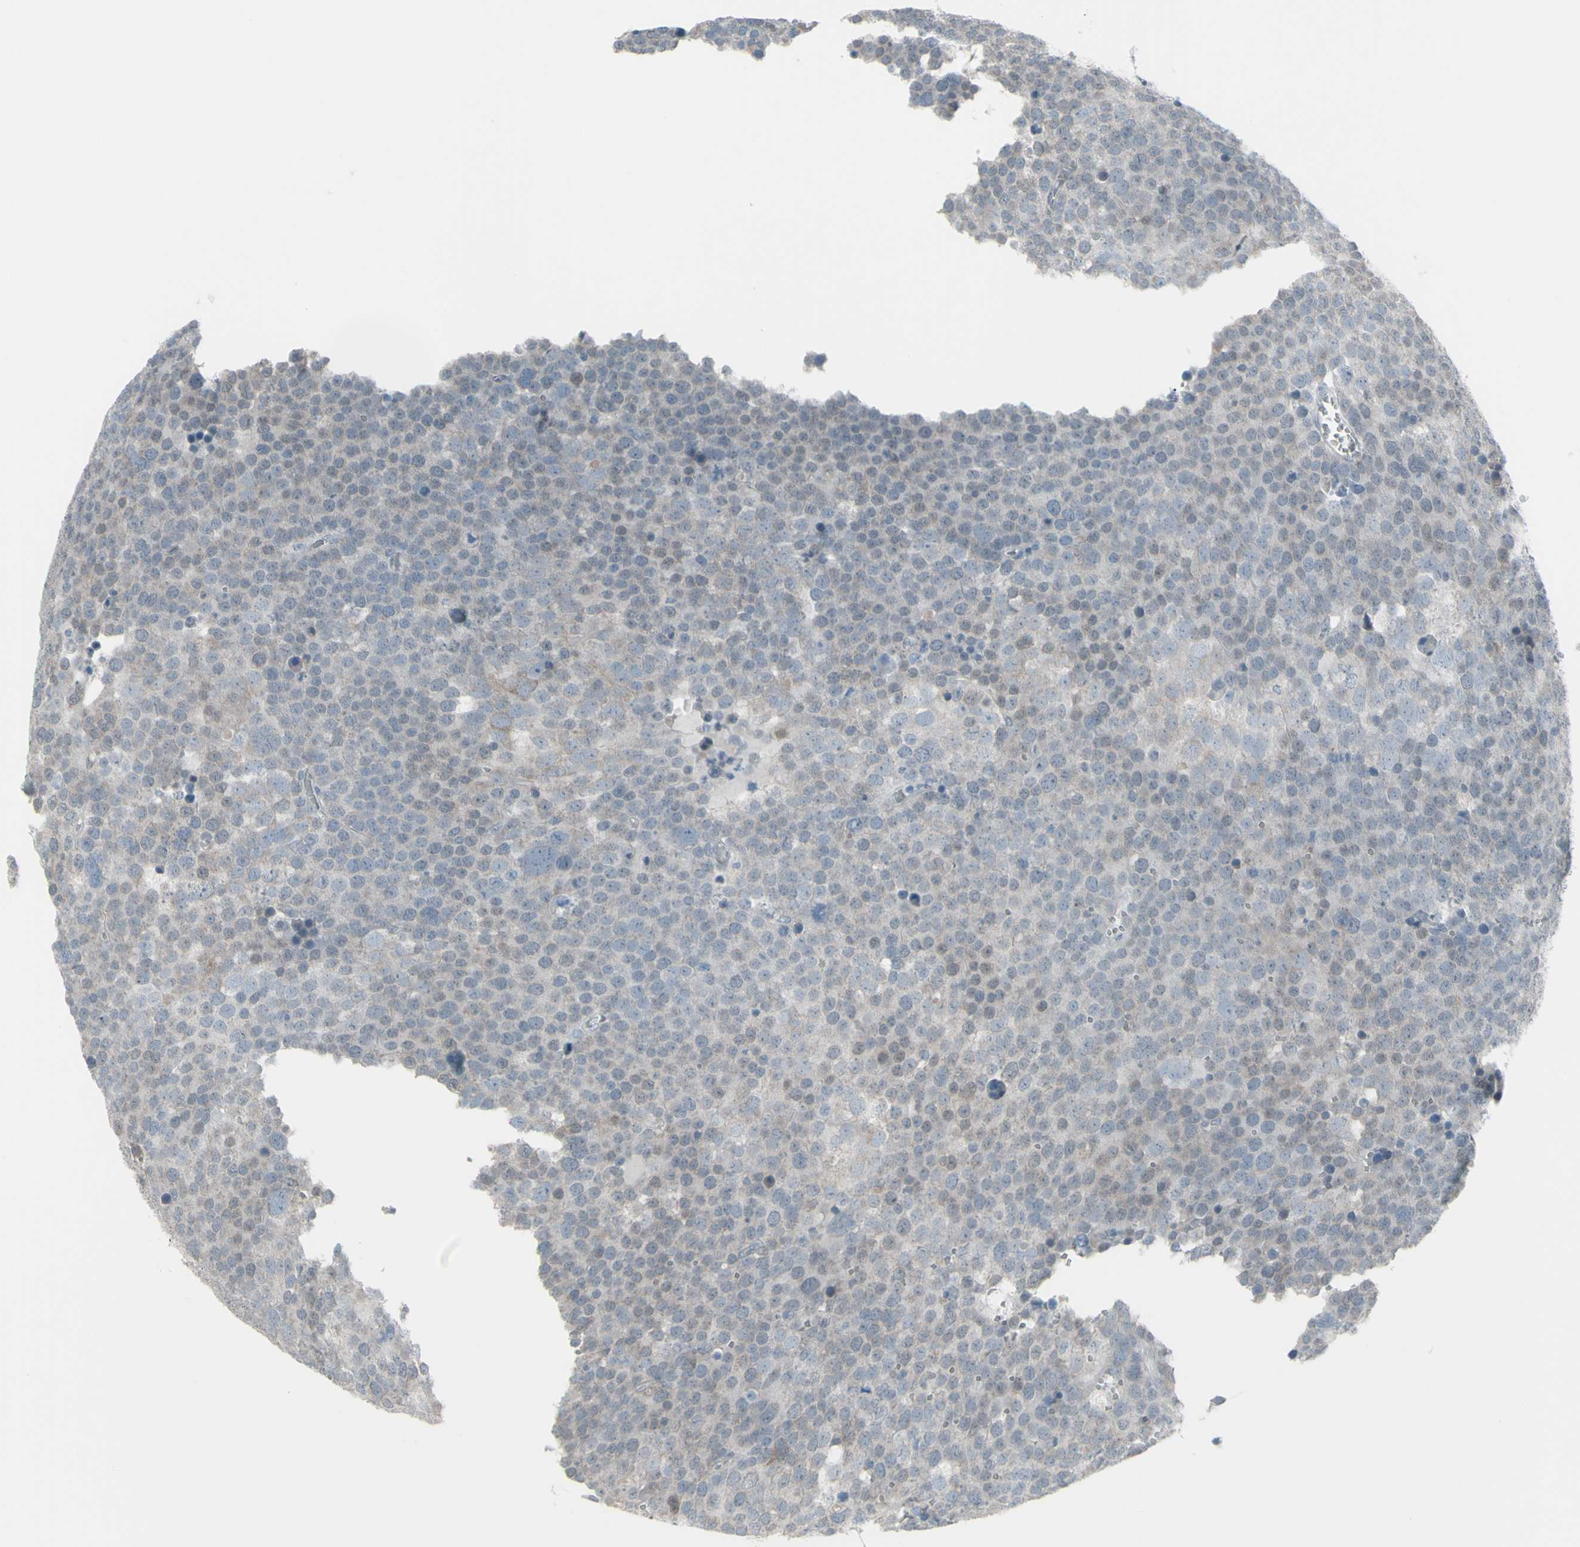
{"staining": {"intensity": "negative", "quantity": "none", "location": "none"}, "tissue": "testis cancer", "cell_type": "Tumor cells", "image_type": "cancer", "snomed": [{"axis": "morphology", "description": "Seminoma, NOS"}, {"axis": "topography", "description": "Testis"}], "caption": "An image of human seminoma (testis) is negative for staining in tumor cells.", "gene": "RAB3A", "patient": {"sex": "male", "age": 71}}